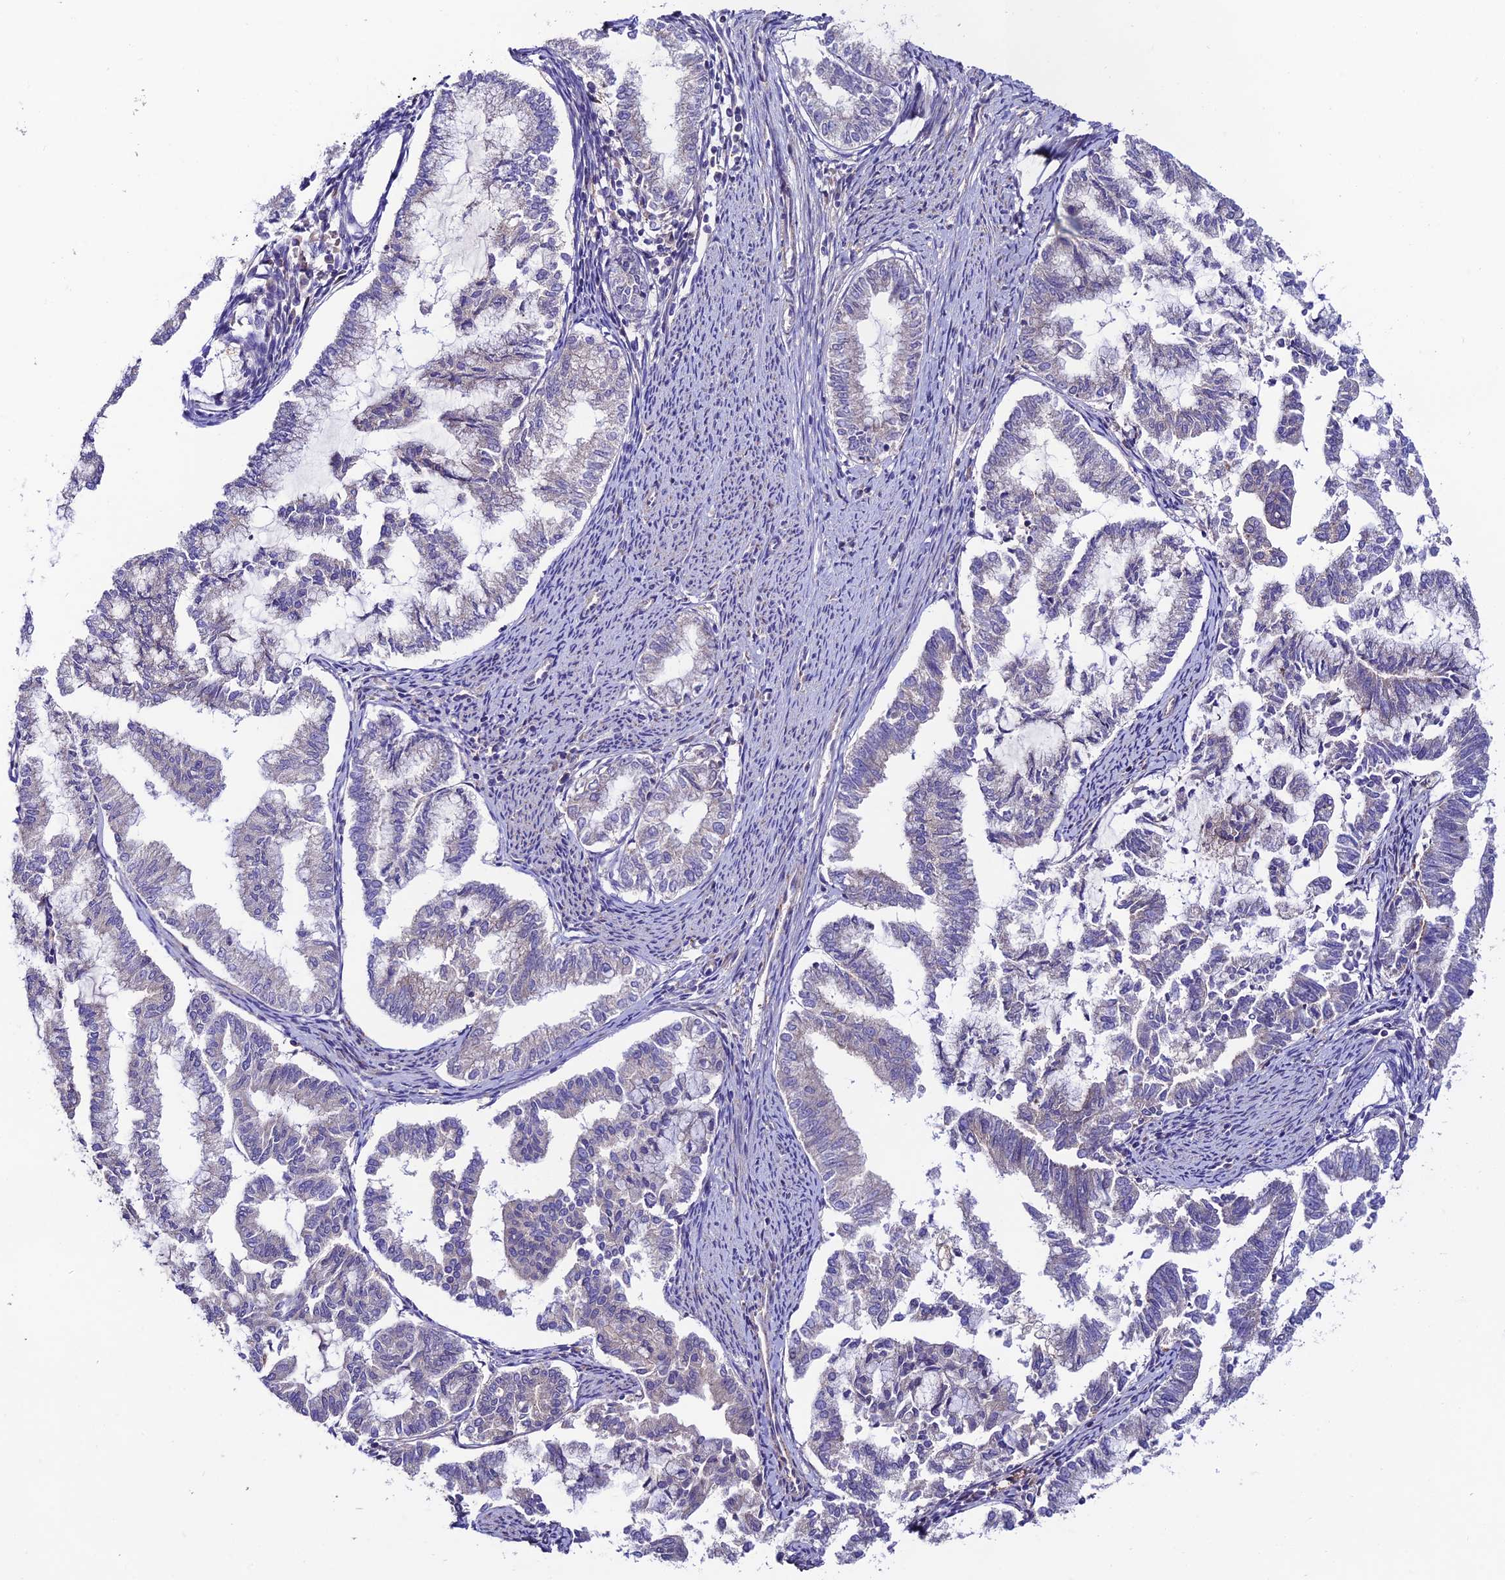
{"staining": {"intensity": "negative", "quantity": "none", "location": "none"}, "tissue": "endometrial cancer", "cell_type": "Tumor cells", "image_type": "cancer", "snomed": [{"axis": "morphology", "description": "Adenocarcinoma, NOS"}, {"axis": "topography", "description": "Endometrium"}], "caption": "Tumor cells show no significant protein expression in endometrial adenocarcinoma.", "gene": "BRME1", "patient": {"sex": "female", "age": 79}}